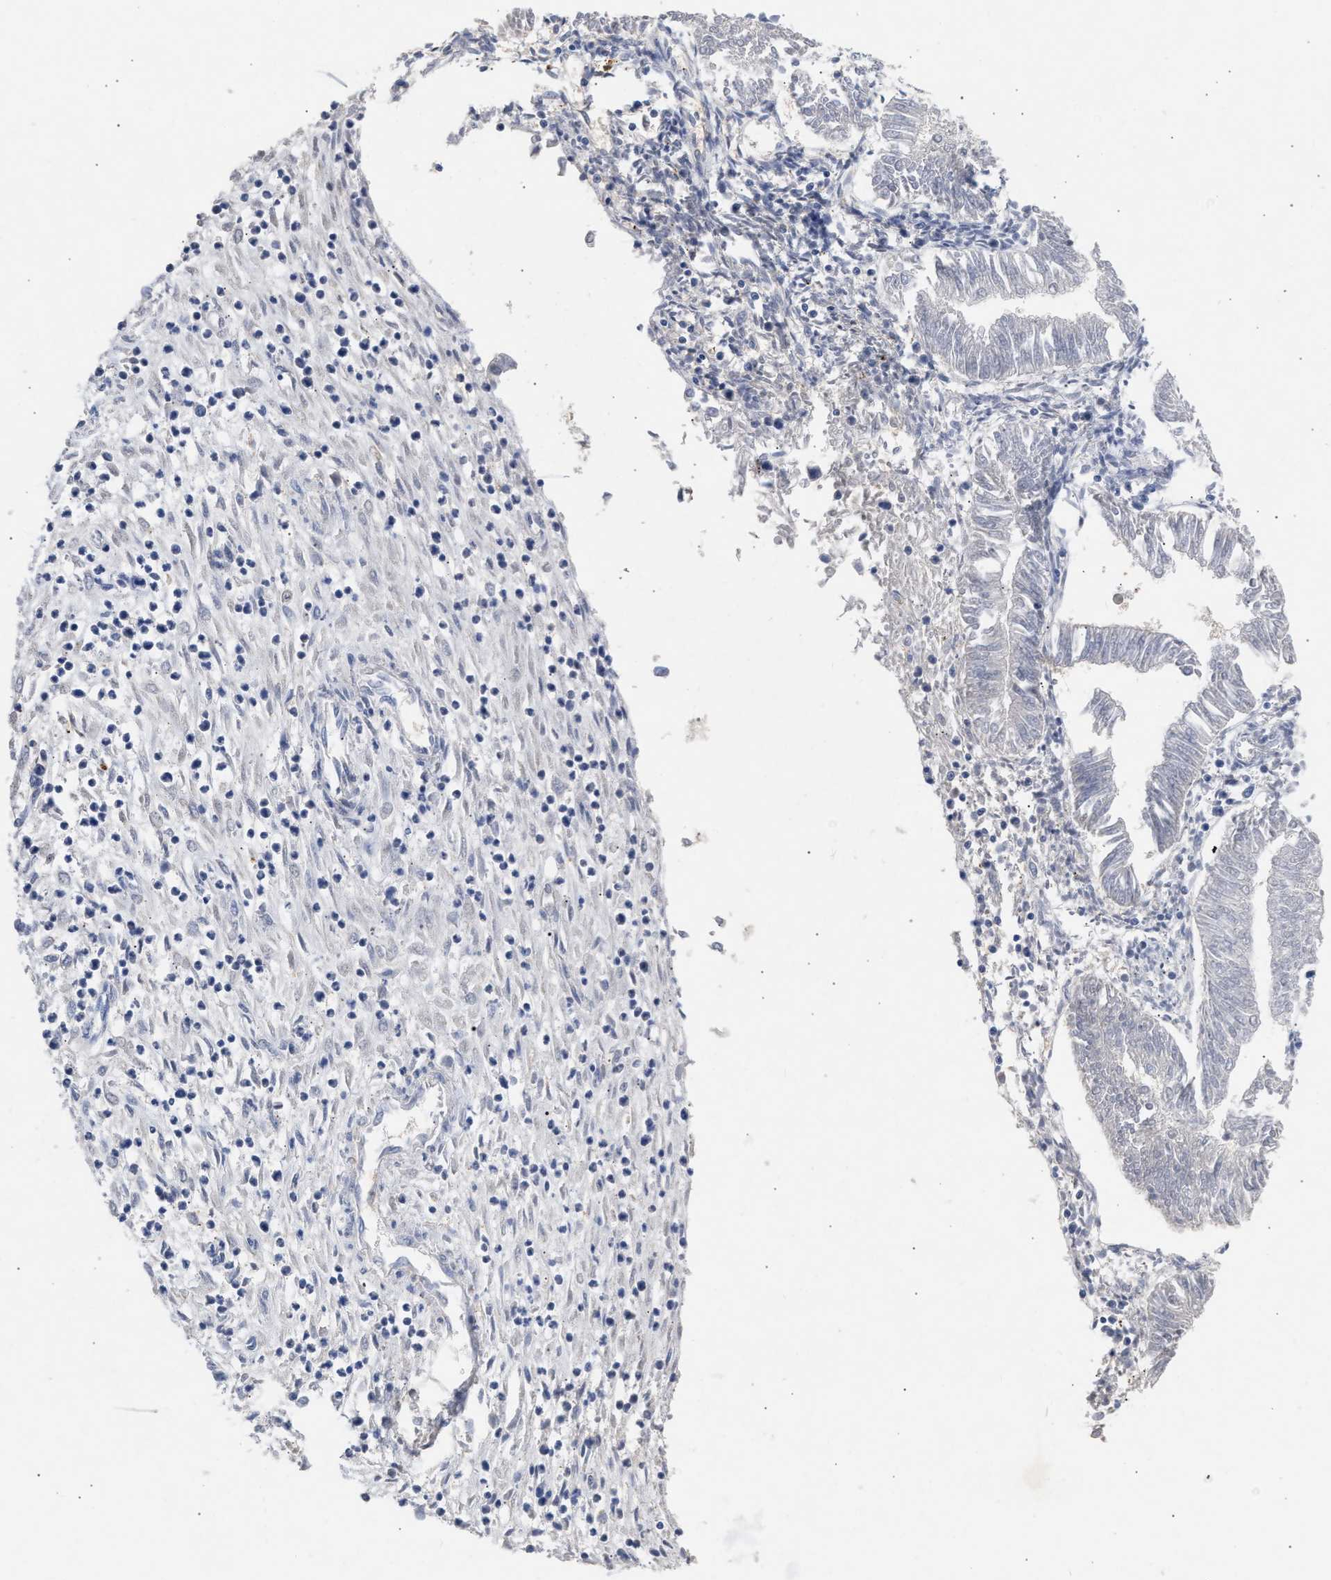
{"staining": {"intensity": "negative", "quantity": "none", "location": "none"}, "tissue": "endometrial cancer", "cell_type": "Tumor cells", "image_type": "cancer", "snomed": [{"axis": "morphology", "description": "Adenocarcinoma, NOS"}, {"axis": "topography", "description": "Endometrium"}], "caption": "Human endometrial adenocarcinoma stained for a protein using immunohistochemistry shows no staining in tumor cells.", "gene": "SELENOM", "patient": {"sex": "female", "age": 53}}